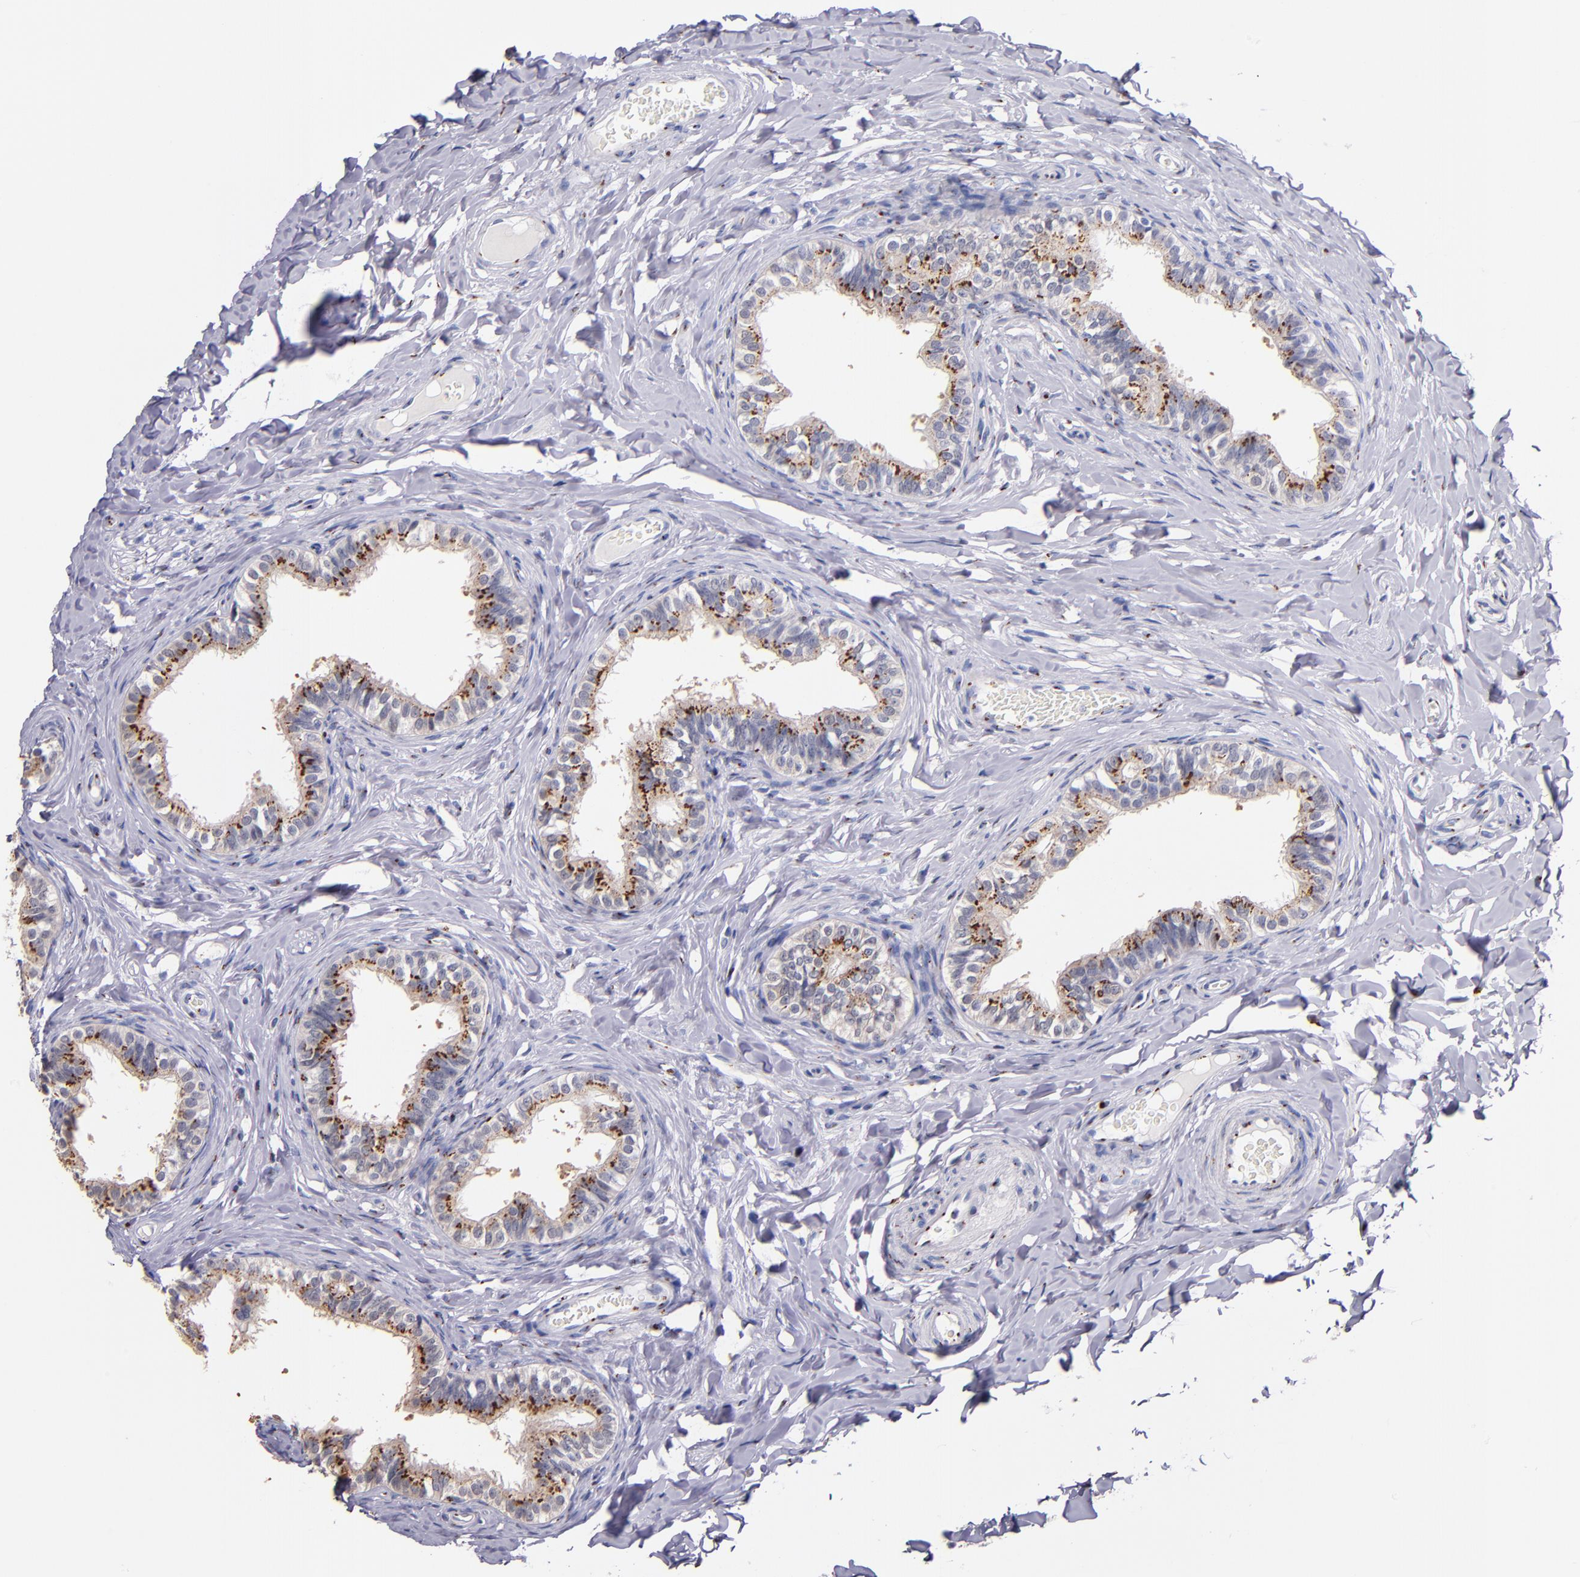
{"staining": {"intensity": "moderate", "quantity": "25%-75%", "location": "cytoplasmic/membranous"}, "tissue": "epididymis", "cell_type": "Glandular cells", "image_type": "normal", "snomed": [{"axis": "morphology", "description": "Normal tissue, NOS"}, {"axis": "topography", "description": "Soft tissue"}, {"axis": "topography", "description": "Epididymis"}], "caption": "IHC of benign human epididymis exhibits medium levels of moderate cytoplasmic/membranous staining in approximately 25%-75% of glandular cells. Using DAB (brown) and hematoxylin (blue) stains, captured at high magnification using brightfield microscopy.", "gene": "GOLIM4", "patient": {"sex": "male", "age": 26}}